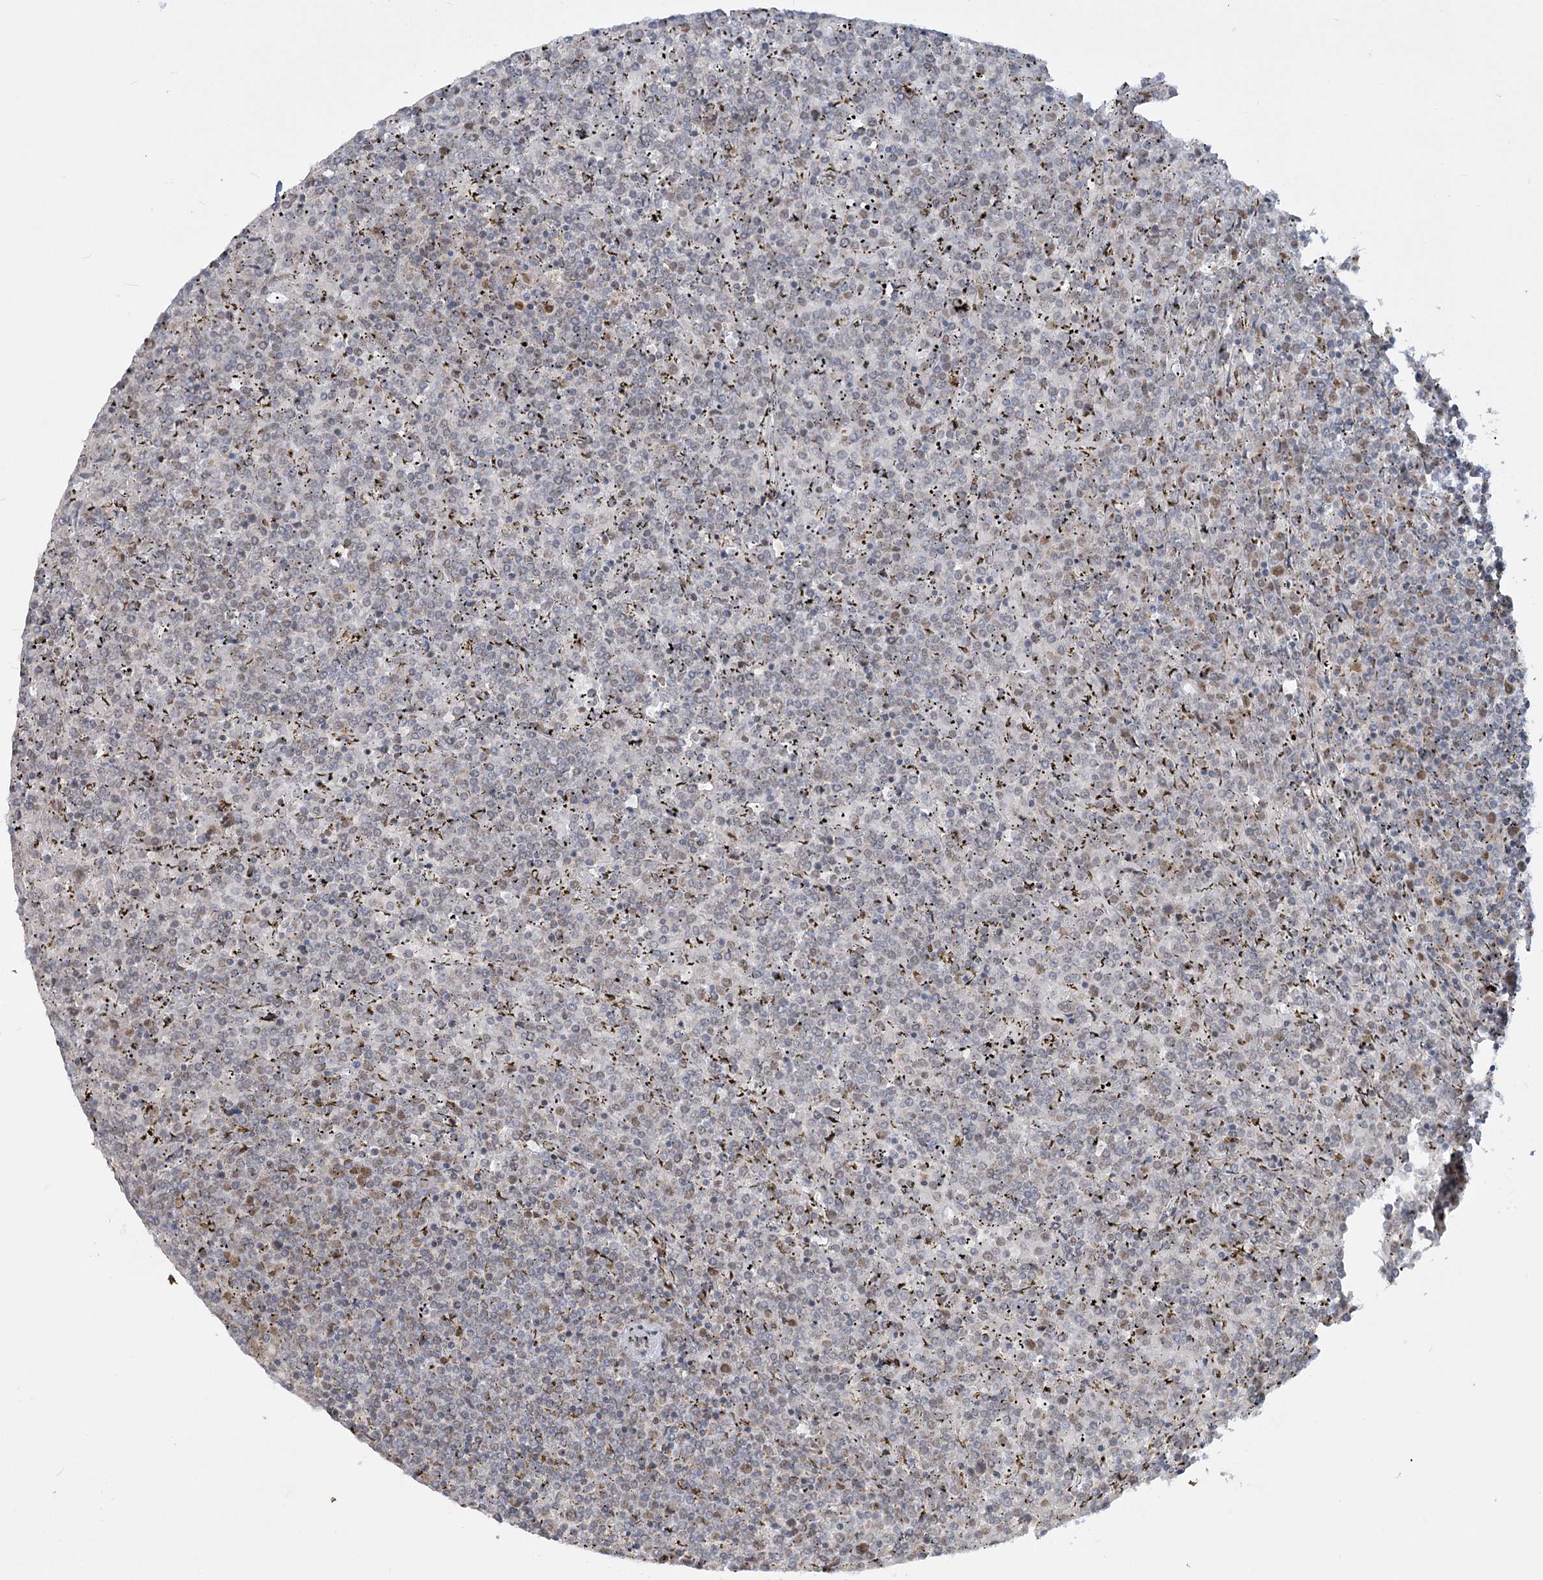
{"staining": {"intensity": "weak", "quantity": "25%-75%", "location": "nuclear"}, "tissue": "lymphoma", "cell_type": "Tumor cells", "image_type": "cancer", "snomed": [{"axis": "morphology", "description": "Malignant lymphoma, non-Hodgkin's type, Low grade"}, {"axis": "topography", "description": "Spleen"}], "caption": "Tumor cells demonstrate weak nuclear staining in about 25%-75% of cells in lymphoma.", "gene": "MTG1", "patient": {"sex": "female", "age": 19}}